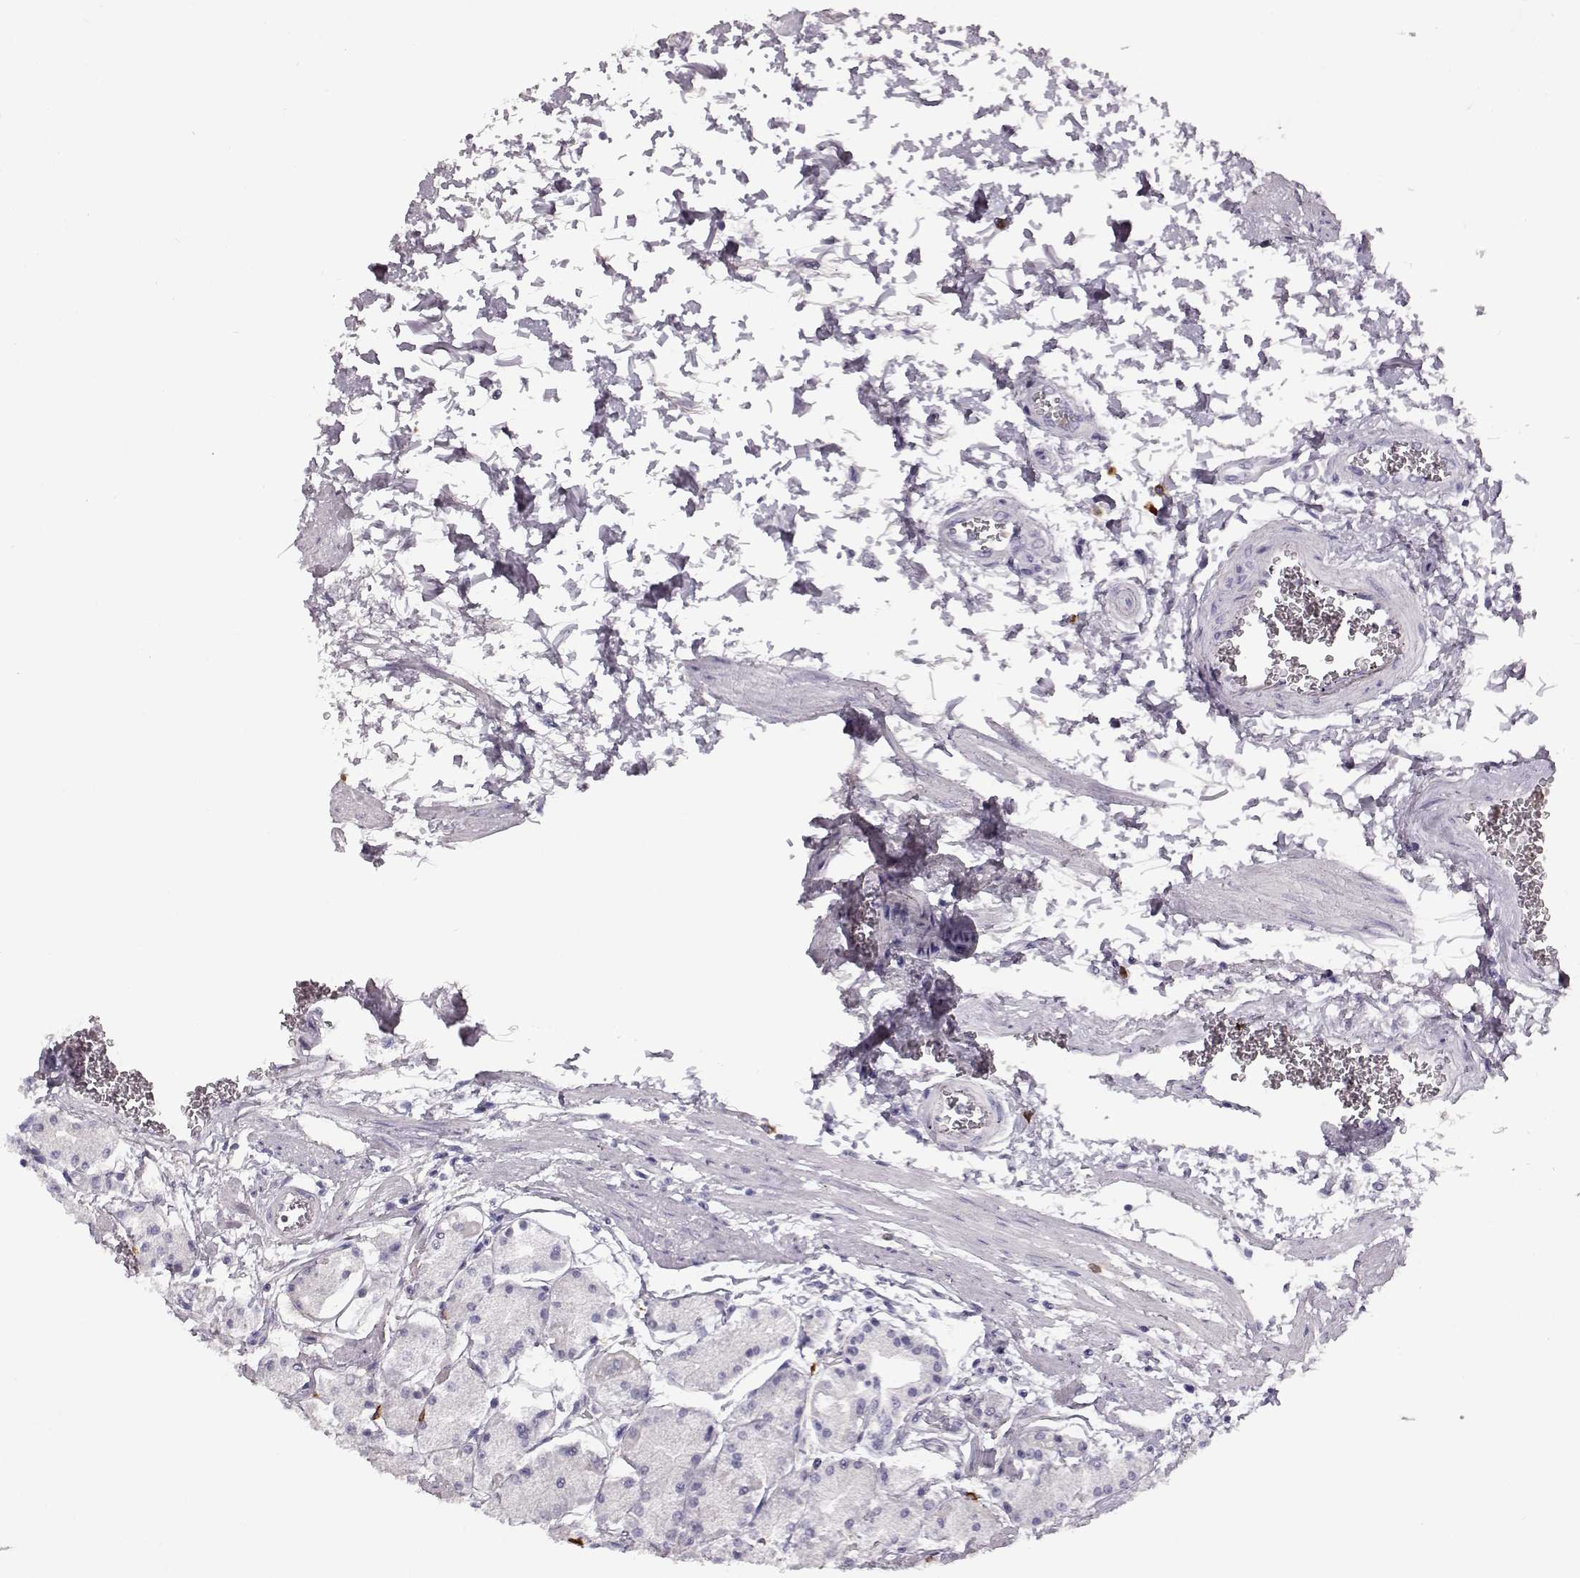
{"staining": {"intensity": "negative", "quantity": "none", "location": "none"}, "tissue": "stomach", "cell_type": "Glandular cells", "image_type": "normal", "snomed": [{"axis": "morphology", "description": "Normal tissue, NOS"}, {"axis": "topography", "description": "Stomach, upper"}], "caption": "The immunohistochemistry (IHC) image has no significant staining in glandular cells of stomach.", "gene": "NPTXR", "patient": {"sex": "male", "age": 60}}